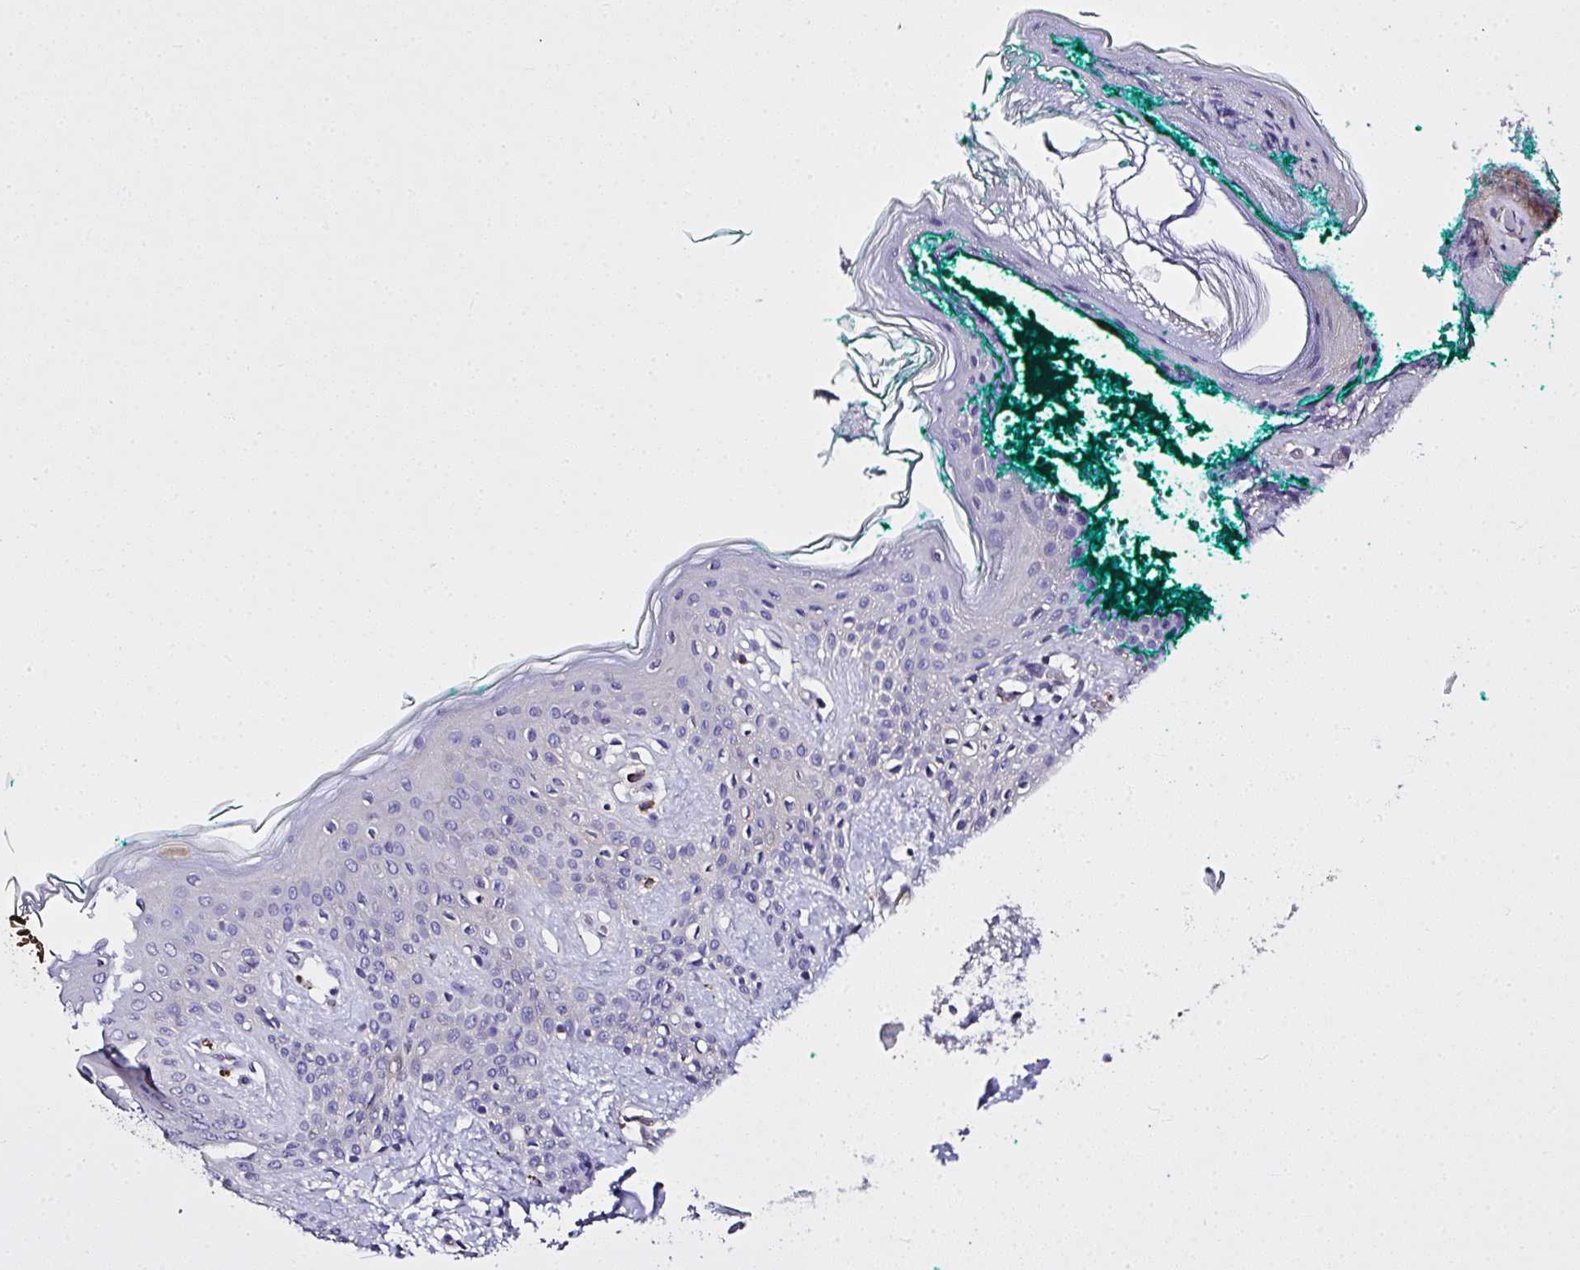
{"staining": {"intensity": "negative", "quantity": "none", "location": "none"}, "tissue": "skin", "cell_type": "Fibroblasts", "image_type": "normal", "snomed": [{"axis": "morphology", "description": "Normal tissue, NOS"}, {"axis": "topography", "description": "Skin"}], "caption": "High power microscopy micrograph of an IHC histopathology image of normal skin, revealing no significant expression in fibroblasts.", "gene": "ZNF813", "patient": {"sex": "male", "age": 16}}